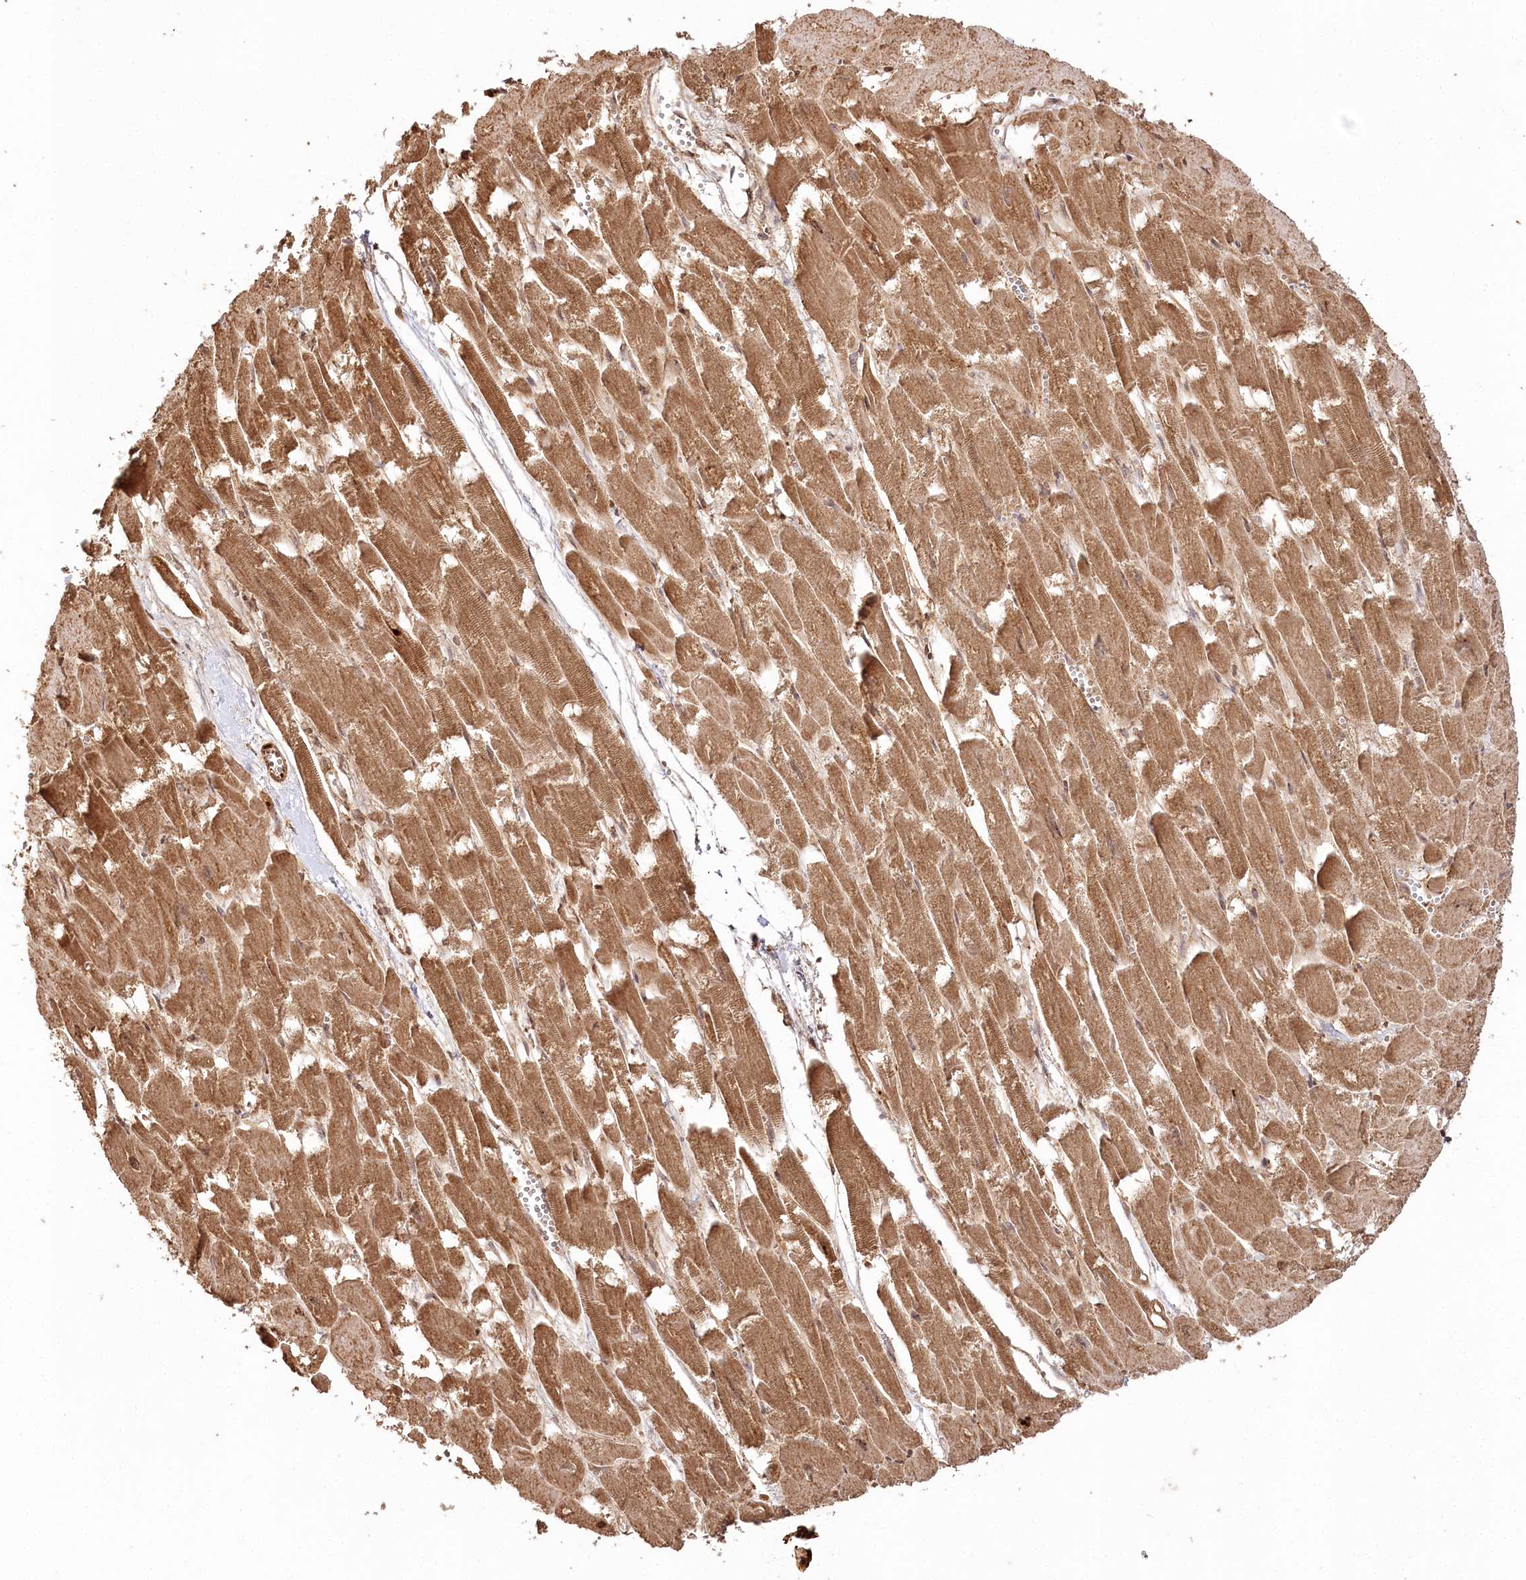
{"staining": {"intensity": "strong", "quantity": ">75%", "location": "cytoplasmic/membranous,nuclear"}, "tissue": "heart muscle", "cell_type": "Cardiomyocytes", "image_type": "normal", "snomed": [{"axis": "morphology", "description": "Normal tissue, NOS"}, {"axis": "topography", "description": "Heart"}], "caption": "Protein staining demonstrates strong cytoplasmic/membranous,nuclear positivity in about >75% of cardiomyocytes in normal heart muscle. (DAB IHC, brown staining for protein, blue staining for nuclei).", "gene": "ULK2", "patient": {"sex": "male", "age": 54}}